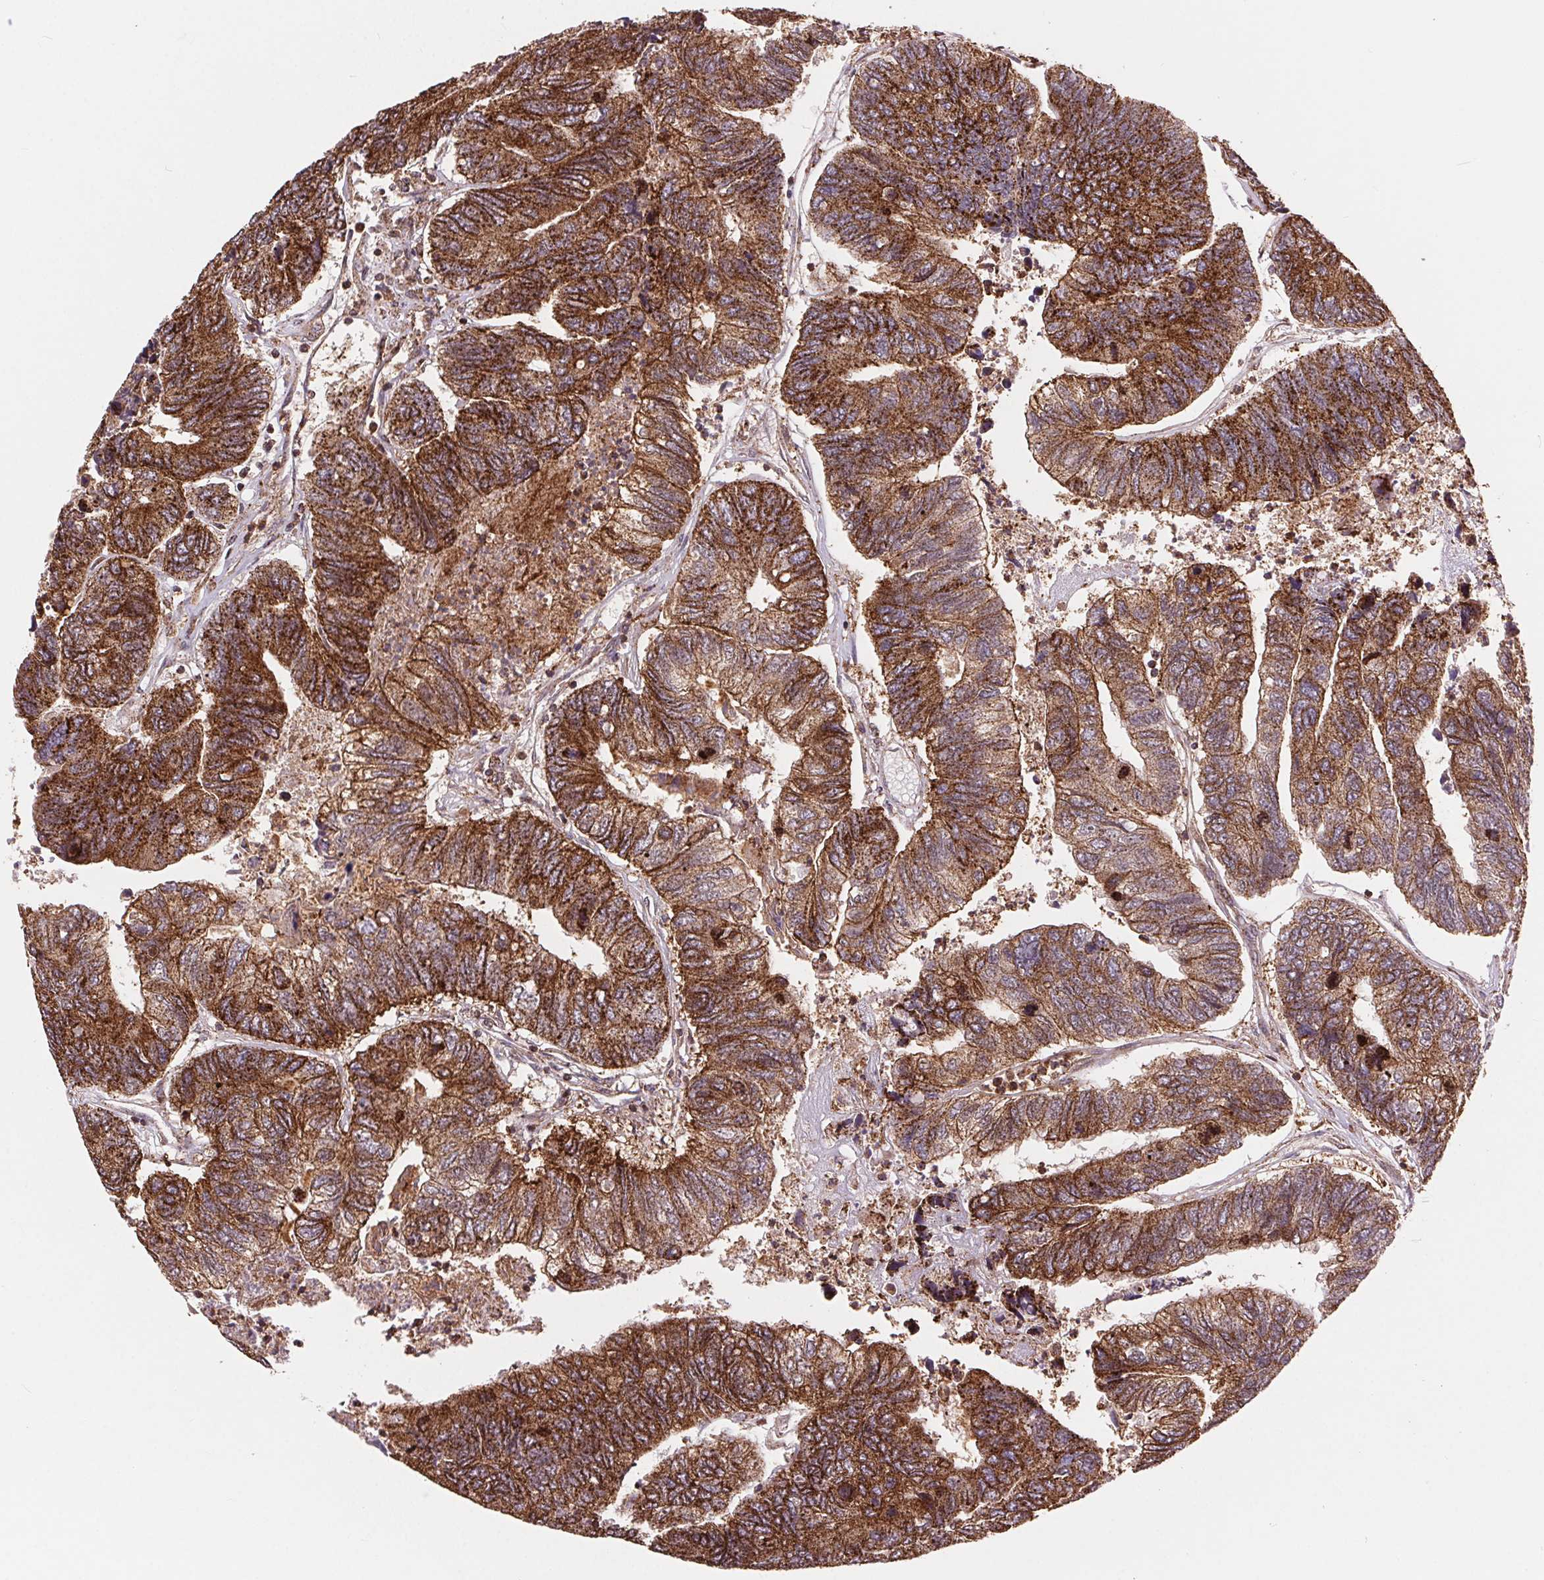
{"staining": {"intensity": "strong", "quantity": ">75%", "location": "cytoplasmic/membranous"}, "tissue": "colorectal cancer", "cell_type": "Tumor cells", "image_type": "cancer", "snomed": [{"axis": "morphology", "description": "Adenocarcinoma, NOS"}, {"axis": "topography", "description": "Colon"}], "caption": "Immunohistochemical staining of human adenocarcinoma (colorectal) shows strong cytoplasmic/membranous protein staining in about >75% of tumor cells. (IHC, brightfield microscopy, high magnification).", "gene": "CHMP4B", "patient": {"sex": "female", "age": 67}}